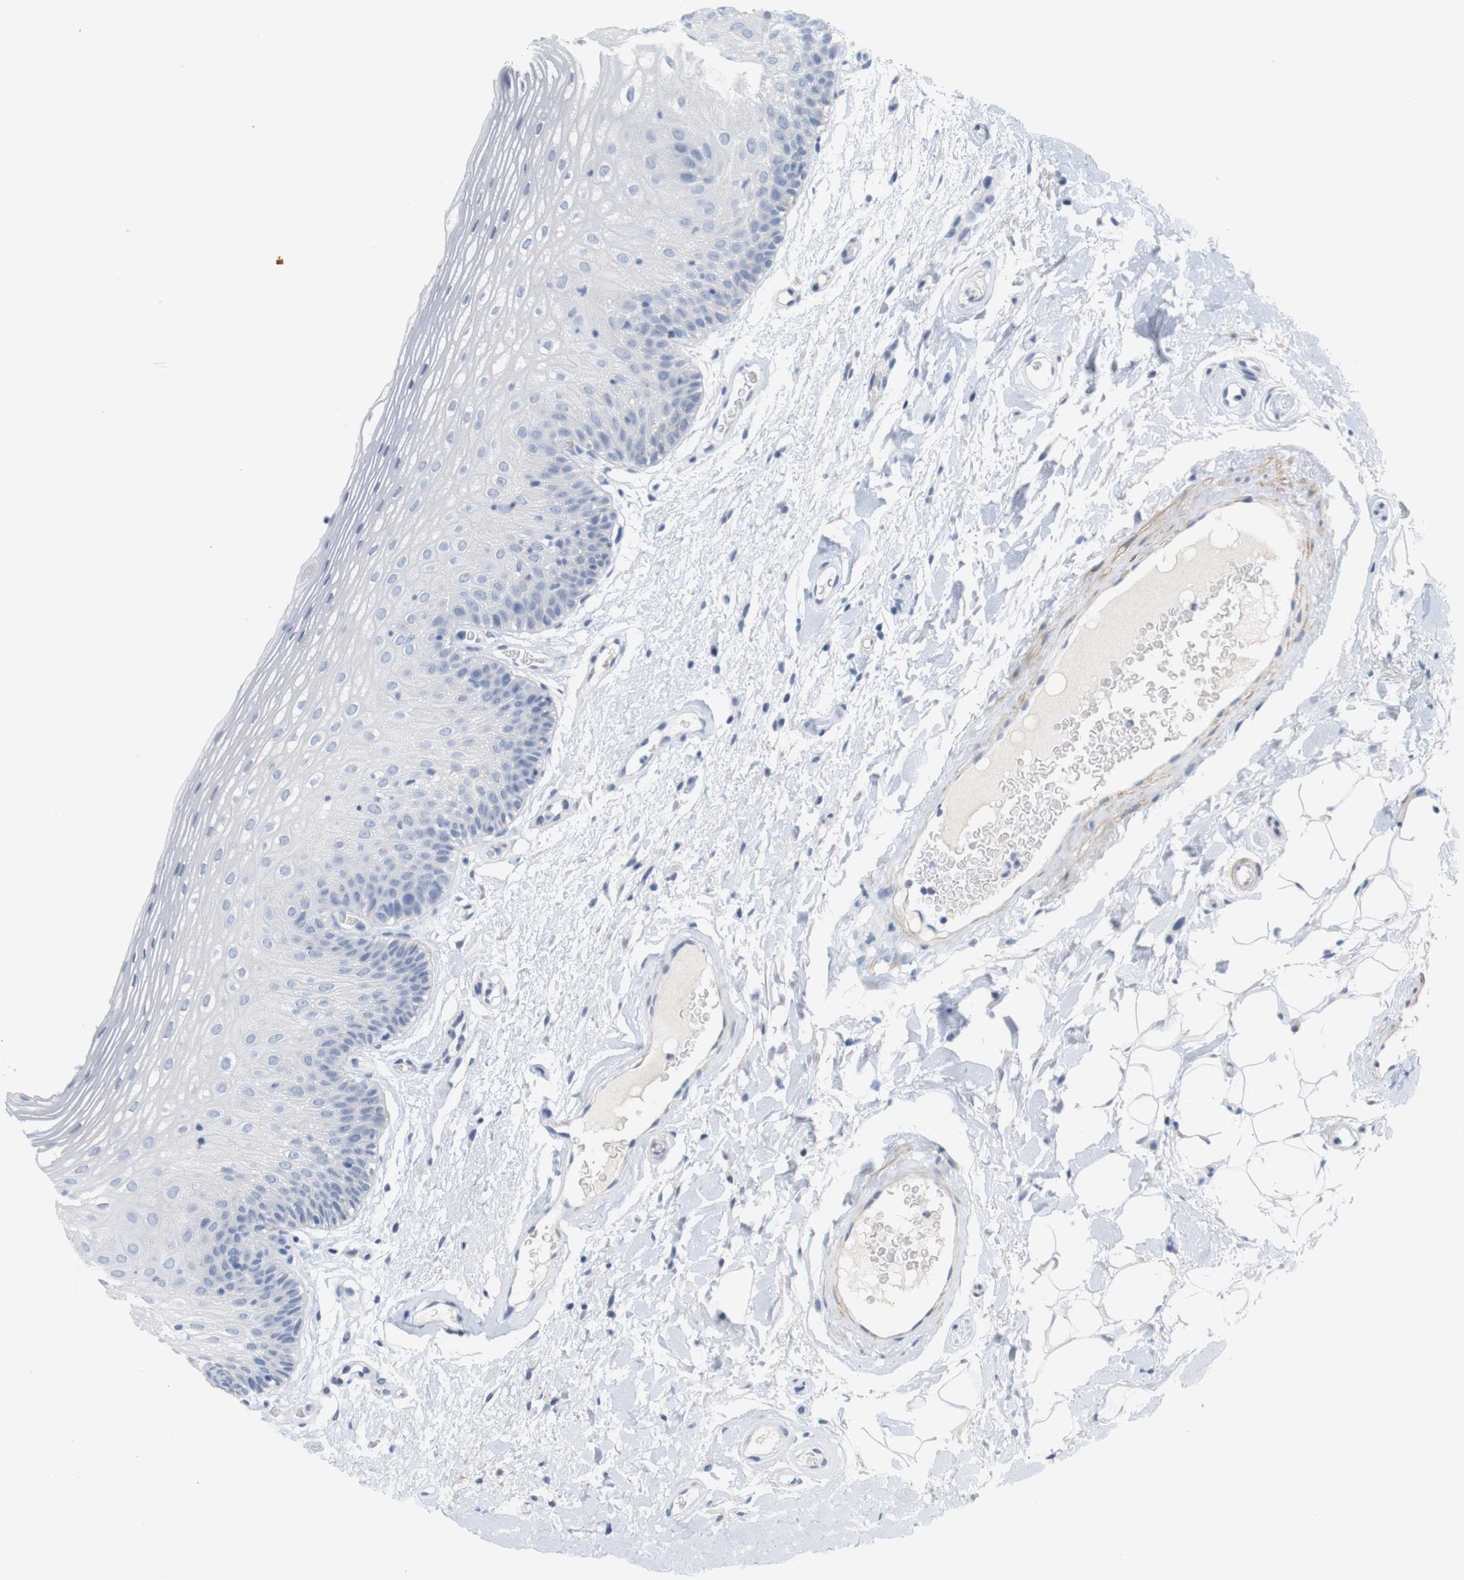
{"staining": {"intensity": "negative", "quantity": "none", "location": "none"}, "tissue": "oral mucosa", "cell_type": "Squamous epithelial cells", "image_type": "normal", "snomed": [{"axis": "morphology", "description": "Normal tissue, NOS"}, {"axis": "morphology", "description": "Squamous cell carcinoma, NOS"}, {"axis": "topography", "description": "Skeletal muscle"}, {"axis": "topography", "description": "Oral tissue"}], "caption": "Benign oral mucosa was stained to show a protein in brown. There is no significant positivity in squamous epithelial cells.", "gene": "HRH2", "patient": {"sex": "male", "age": 71}}